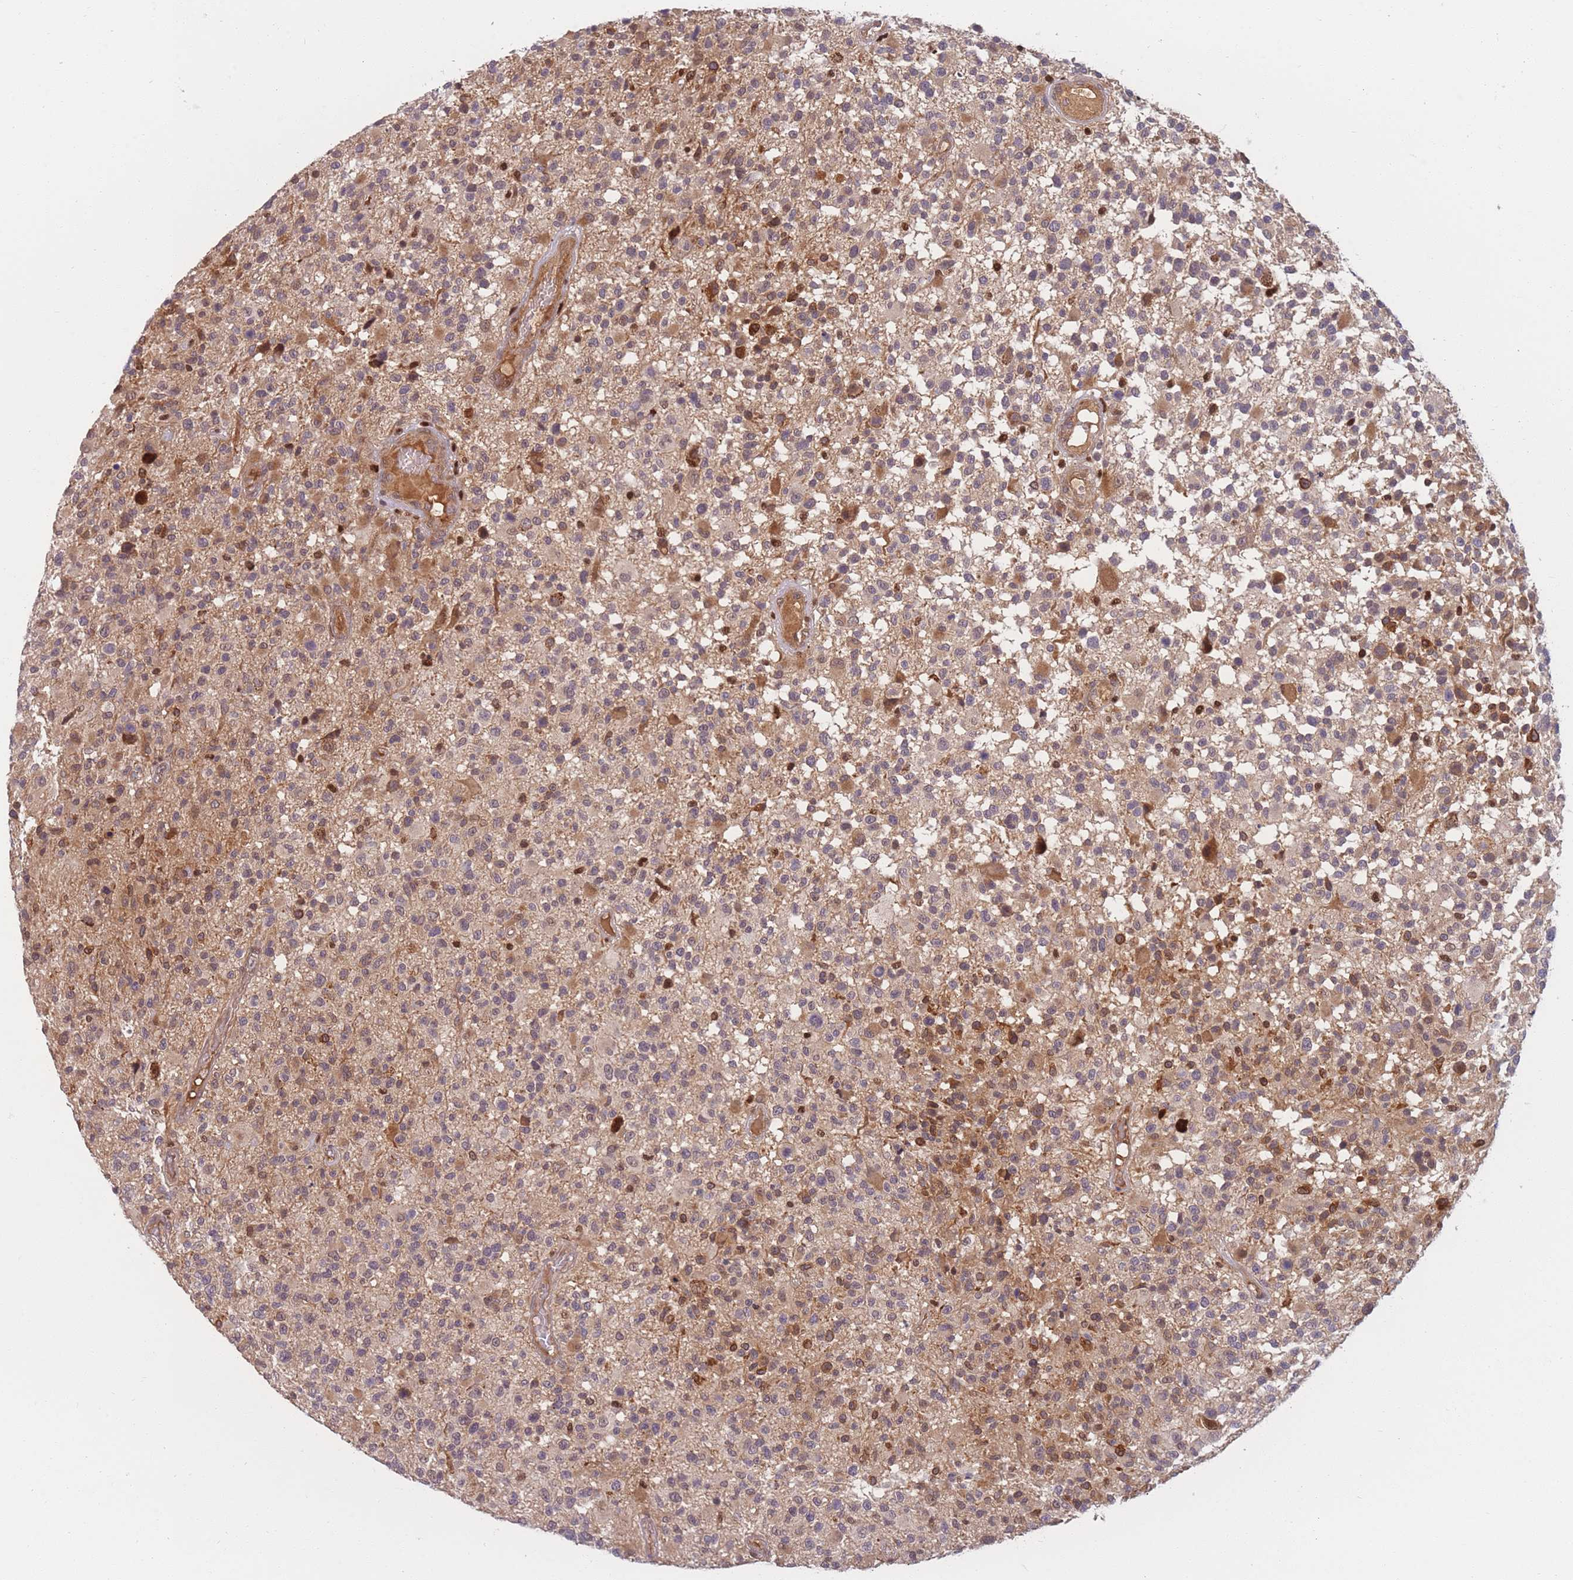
{"staining": {"intensity": "moderate", "quantity": "<25%", "location": "cytoplasmic/membranous"}, "tissue": "glioma", "cell_type": "Tumor cells", "image_type": "cancer", "snomed": [{"axis": "morphology", "description": "Glioma, malignant, High grade"}, {"axis": "morphology", "description": "Glioblastoma, NOS"}, {"axis": "topography", "description": "Brain"}], "caption": "Protein staining displays moderate cytoplasmic/membranous staining in approximately <25% of tumor cells in glioblastoma.", "gene": "FAM153A", "patient": {"sex": "male", "age": 60}}